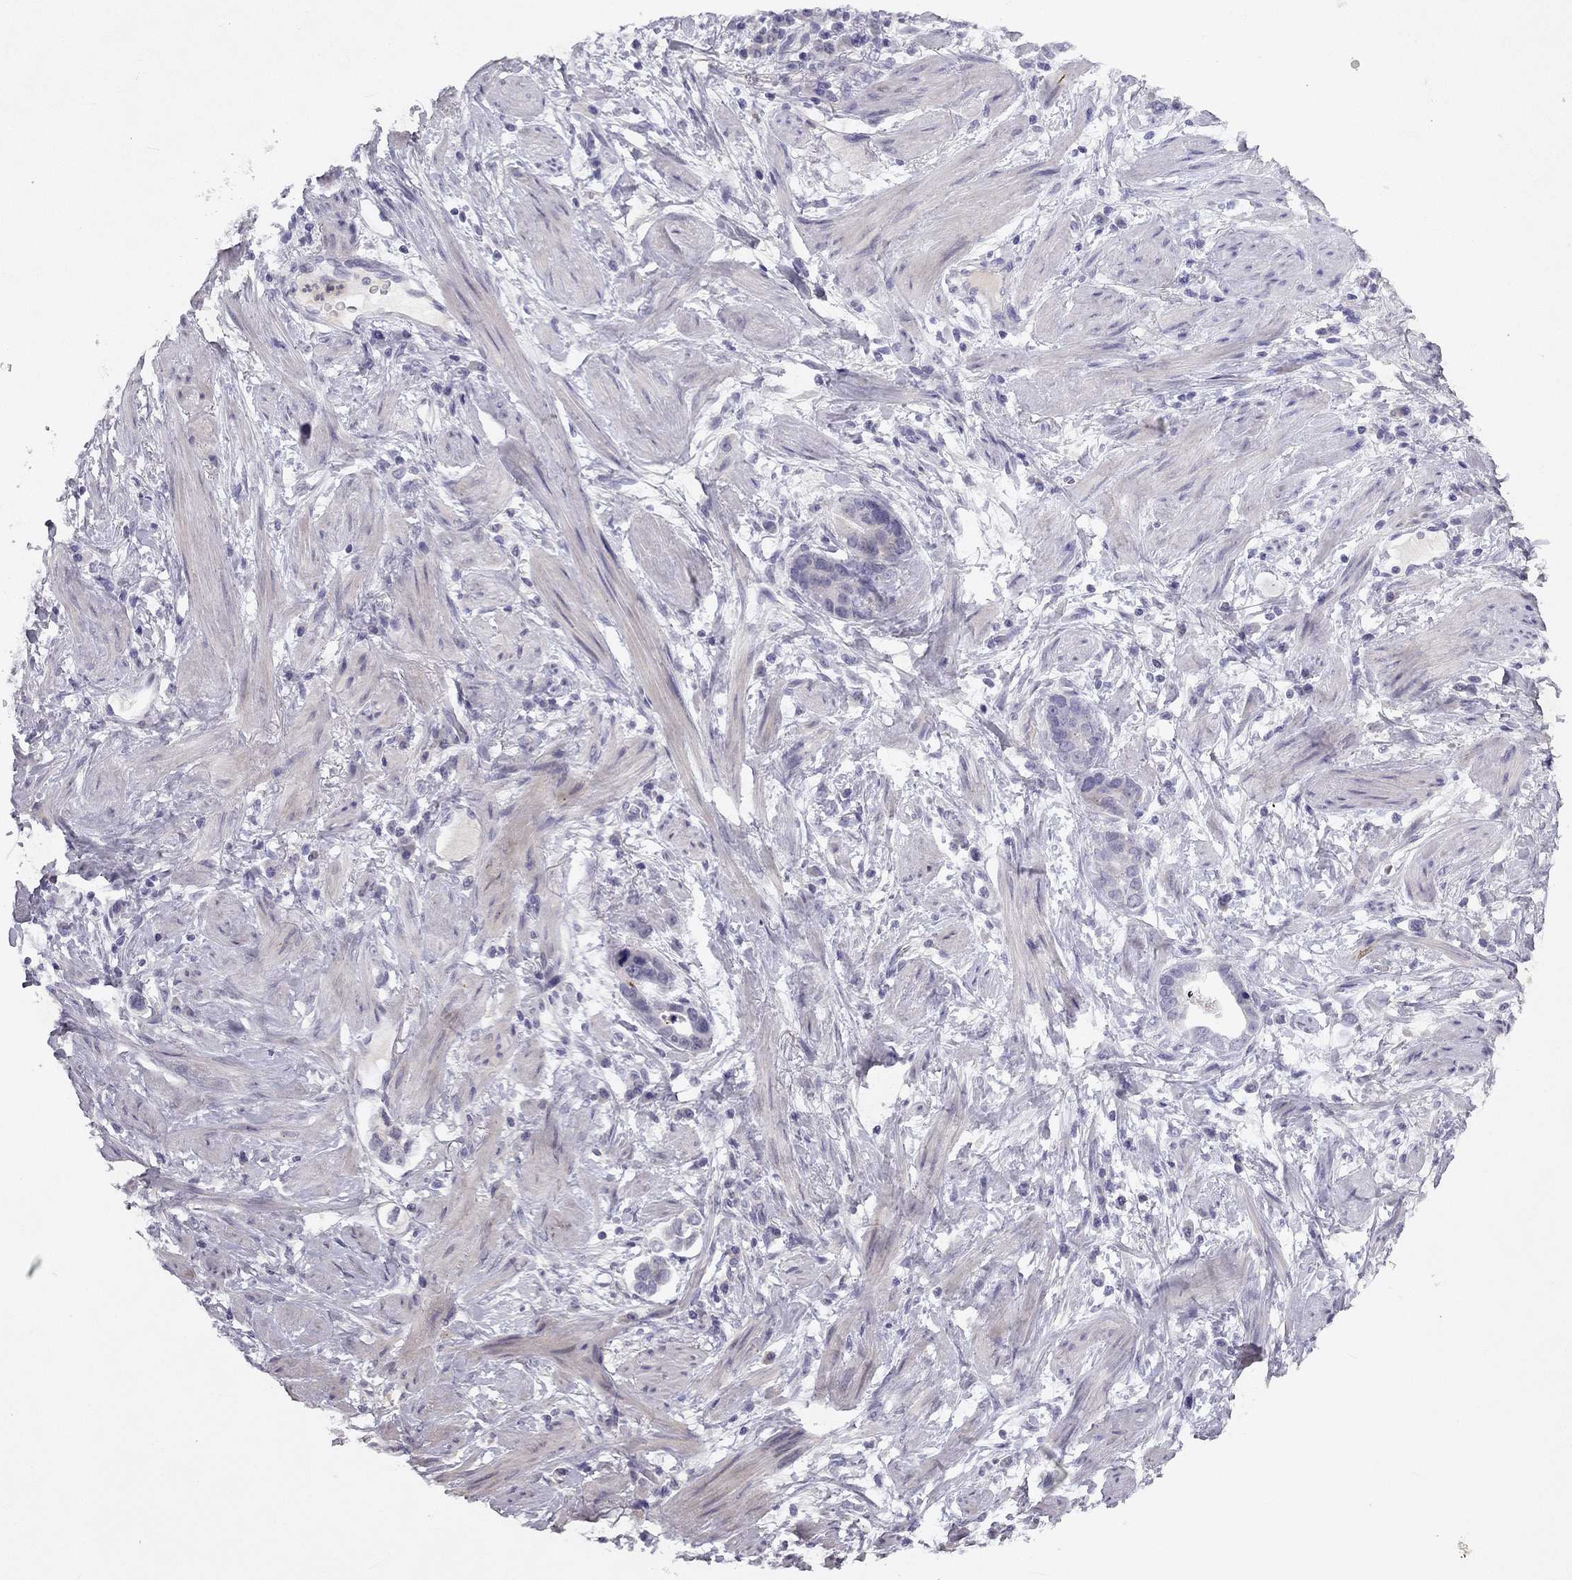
{"staining": {"intensity": "negative", "quantity": "none", "location": "none"}, "tissue": "stomach cancer", "cell_type": "Tumor cells", "image_type": "cancer", "snomed": [{"axis": "morphology", "description": "Adenocarcinoma, NOS"}, {"axis": "topography", "description": "Stomach, lower"}], "caption": "Tumor cells show no significant staining in stomach cancer.", "gene": "SLC6A4", "patient": {"sex": "female", "age": 93}}